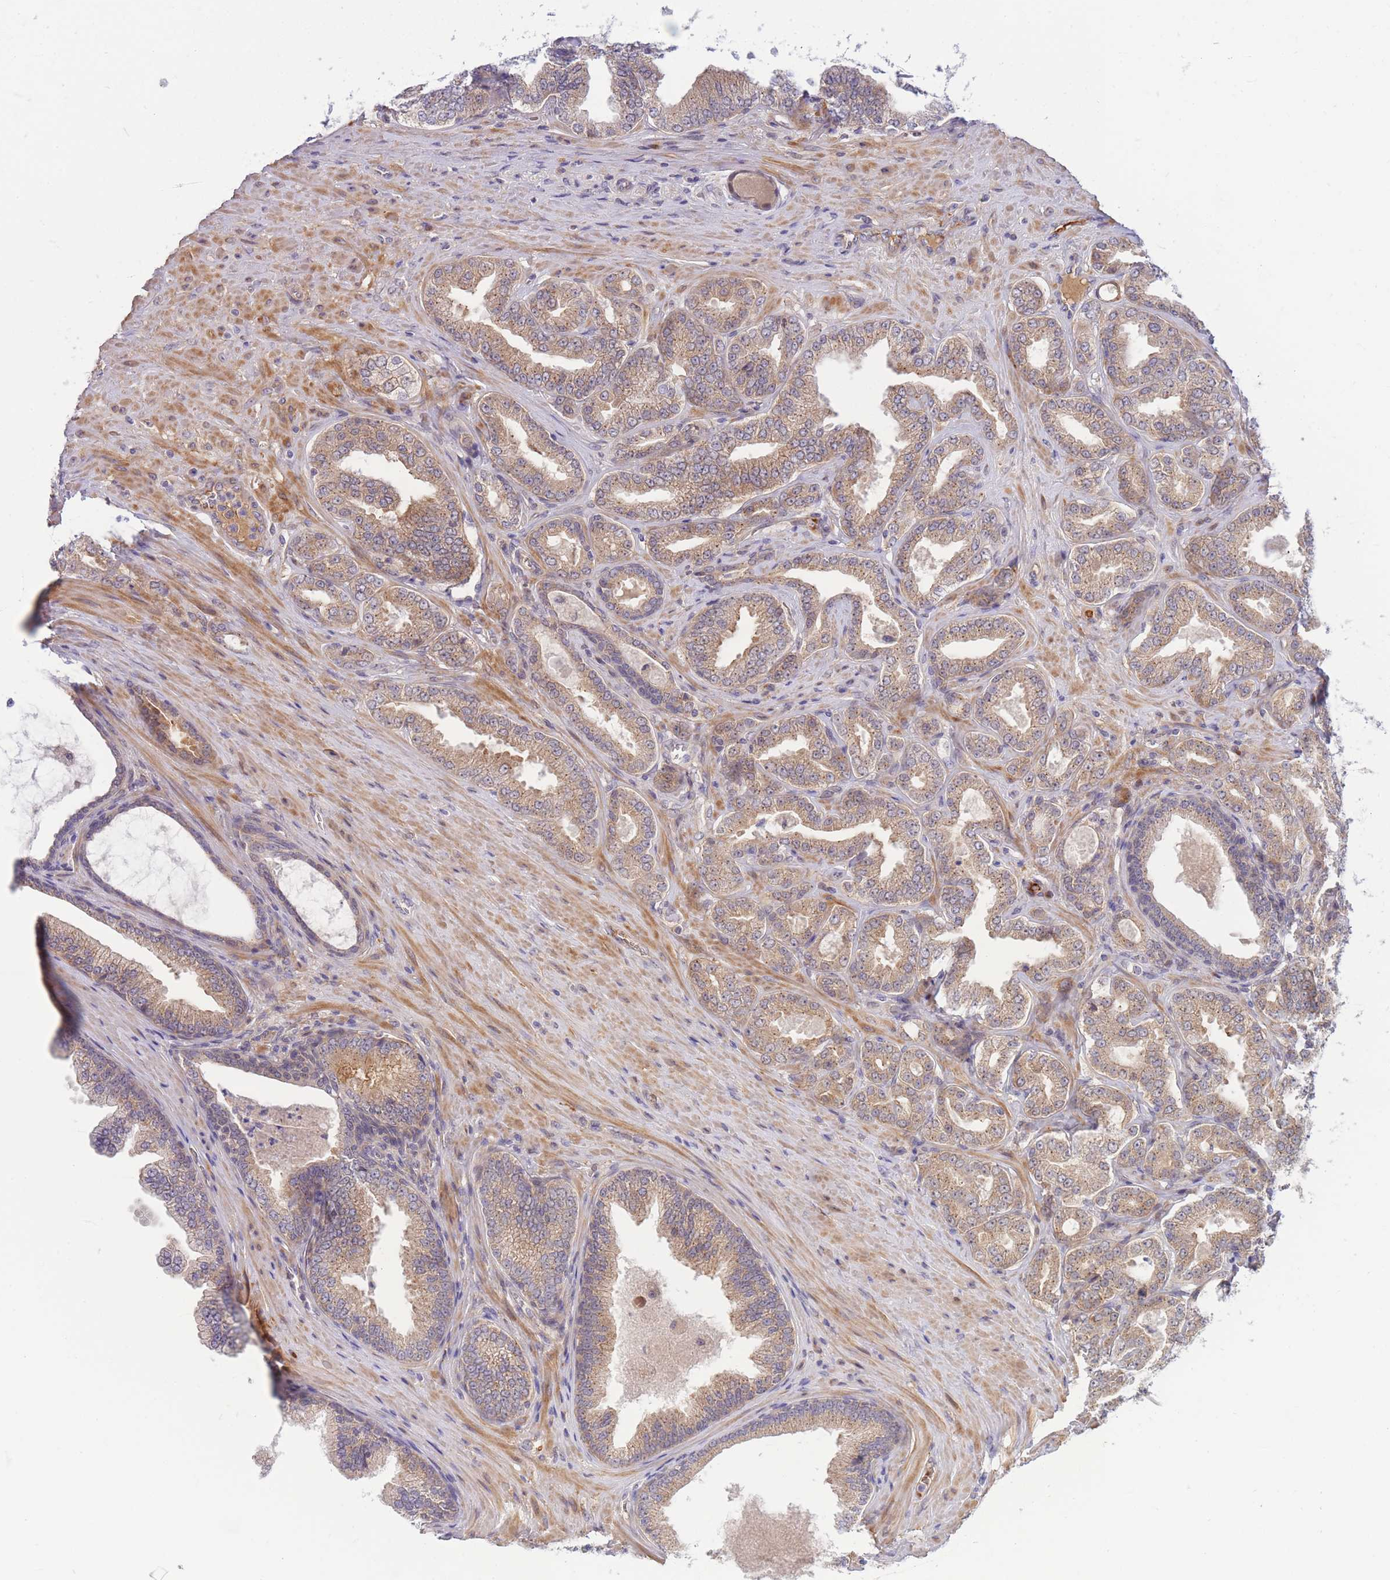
{"staining": {"intensity": "moderate", "quantity": "25%-75%", "location": "cytoplasmic/membranous"}, "tissue": "prostate cancer", "cell_type": "Tumor cells", "image_type": "cancer", "snomed": [{"axis": "morphology", "description": "Adenocarcinoma, Low grade"}, {"axis": "topography", "description": "Prostate"}], "caption": "Immunohistochemistry (IHC) staining of prostate cancer (low-grade adenocarcinoma), which demonstrates medium levels of moderate cytoplasmic/membranous expression in about 25%-75% of tumor cells indicating moderate cytoplasmic/membranous protein expression. The staining was performed using DAB (brown) for protein detection and nuclei were counterstained in hematoxylin (blue).", "gene": "APOL4", "patient": {"sex": "male", "age": 63}}